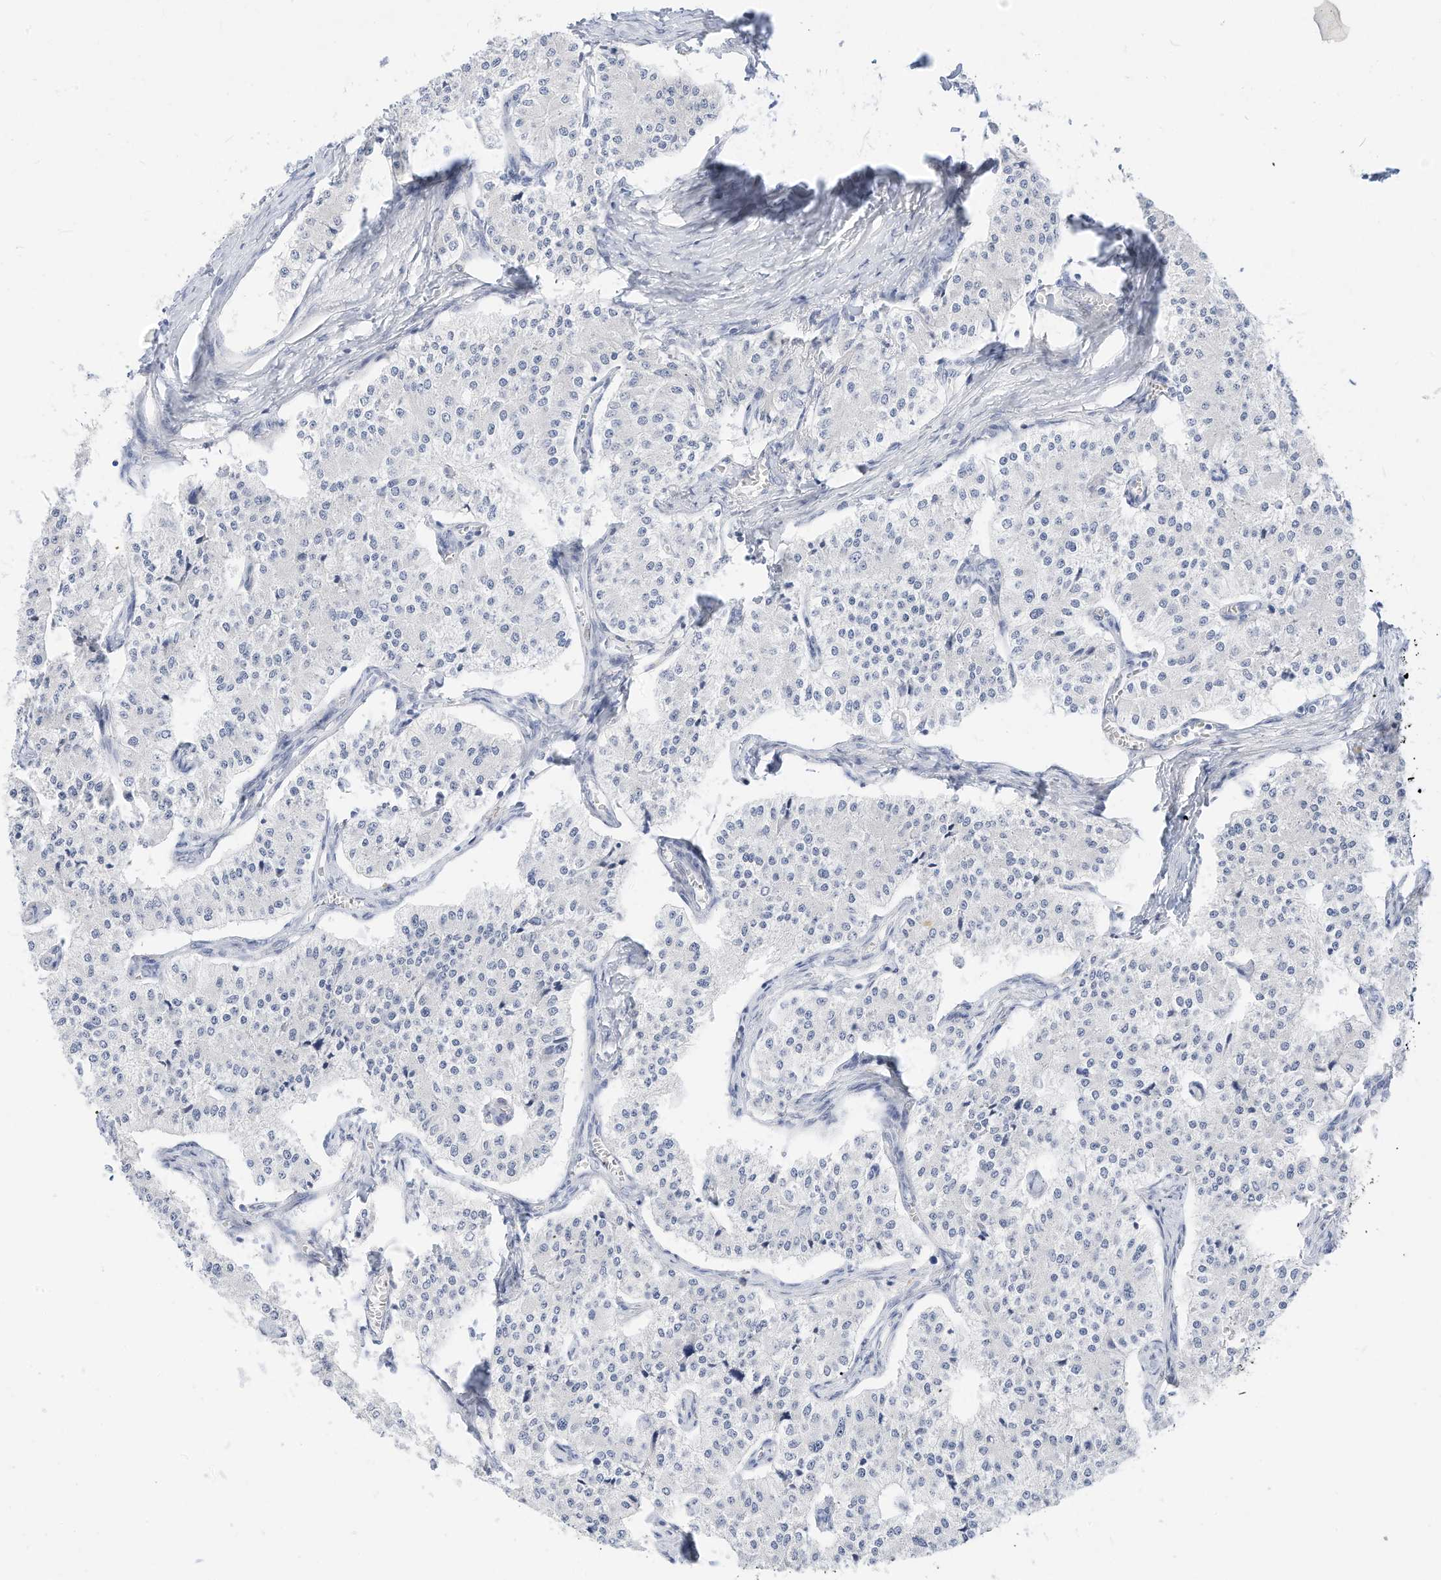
{"staining": {"intensity": "negative", "quantity": "none", "location": "none"}, "tissue": "carcinoid", "cell_type": "Tumor cells", "image_type": "cancer", "snomed": [{"axis": "morphology", "description": "Carcinoid, malignant, NOS"}, {"axis": "topography", "description": "Colon"}], "caption": "IHC of carcinoid reveals no staining in tumor cells.", "gene": "SPOCD1", "patient": {"sex": "female", "age": 52}}